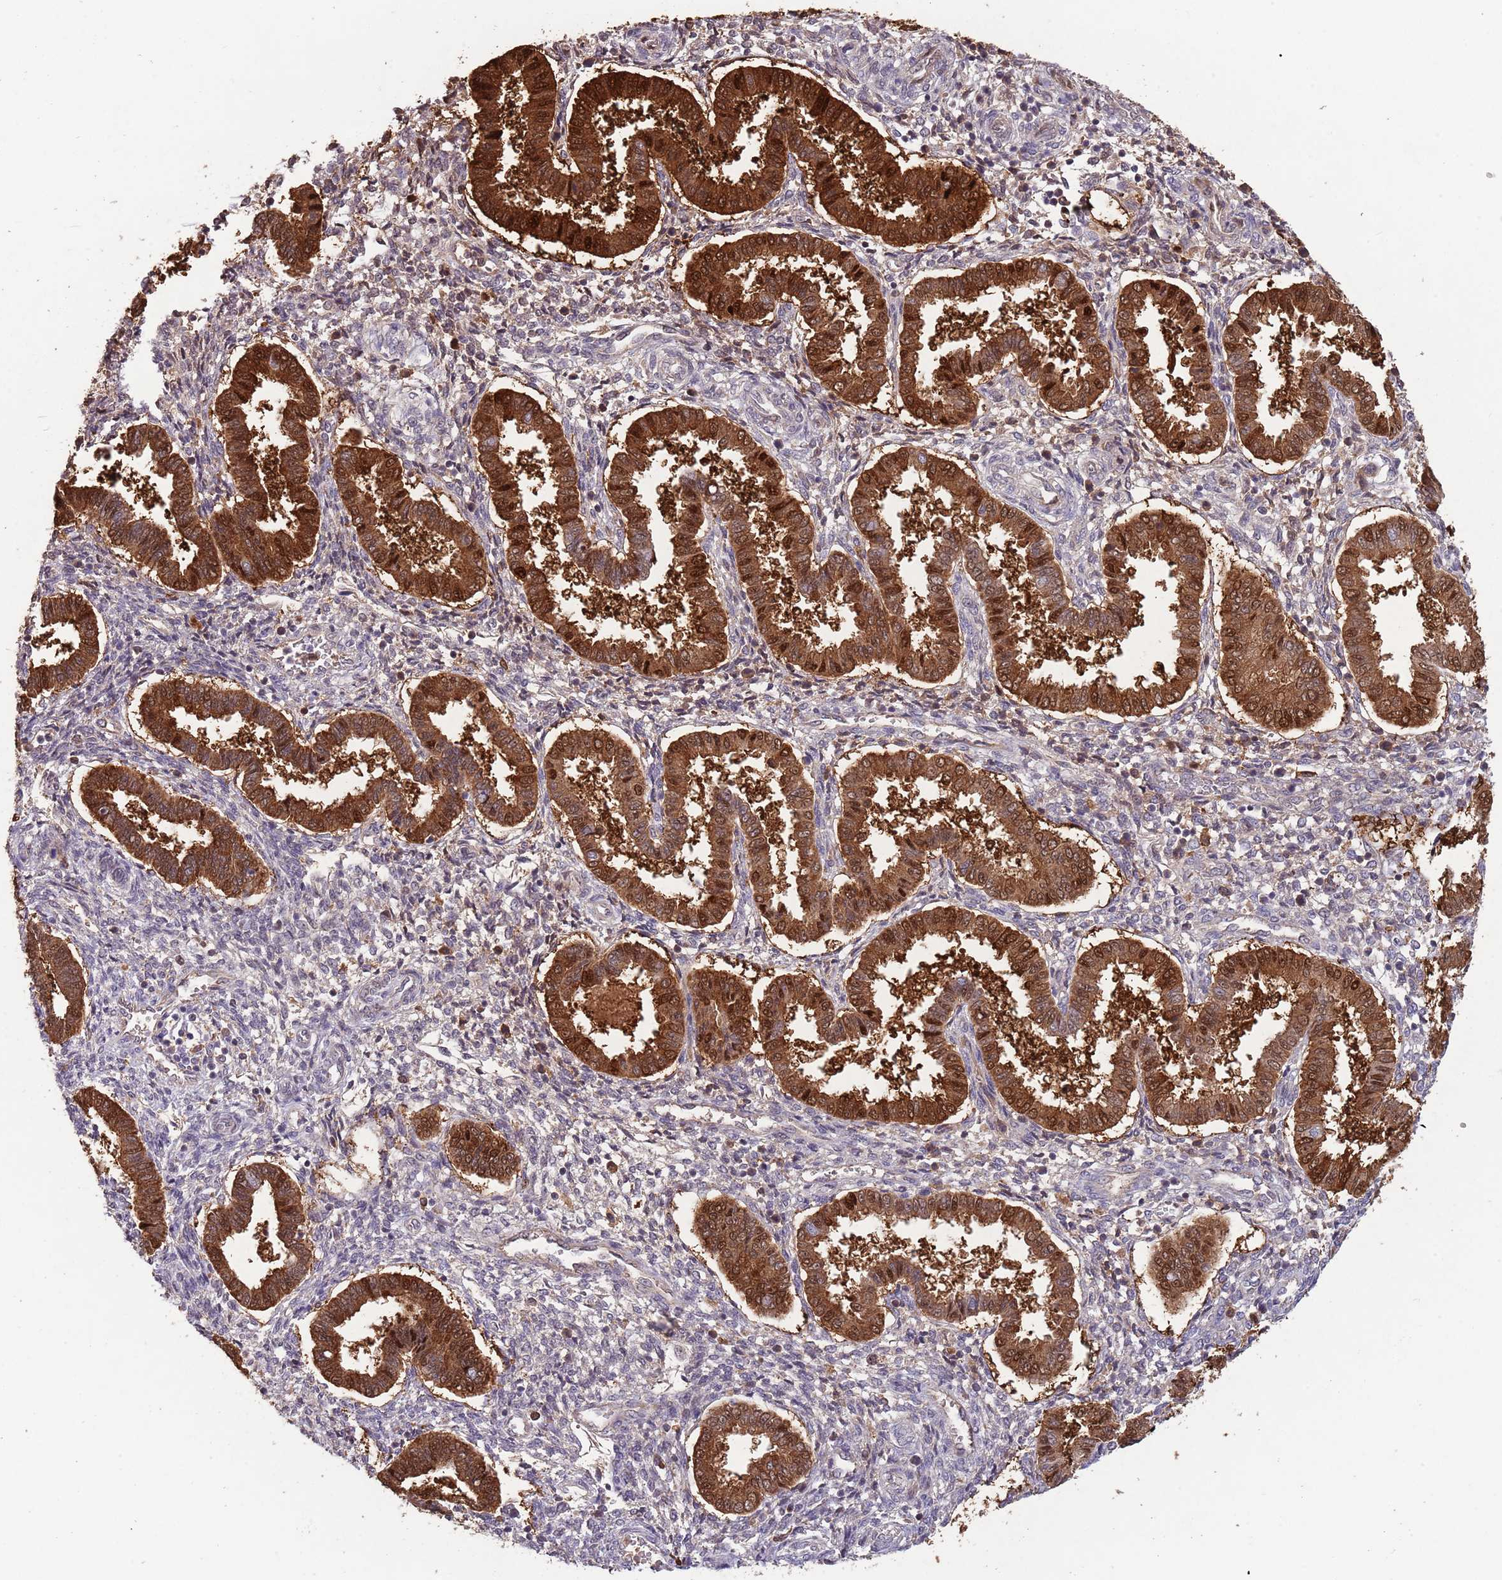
{"staining": {"intensity": "moderate", "quantity": "<25%", "location": "cytoplasmic/membranous,nuclear"}, "tissue": "endometrium", "cell_type": "Cells in endometrial stroma", "image_type": "normal", "snomed": [{"axis": "morphology", "description": "Normal tissue, NOS"}, {"axis": "topography", "description": "Endometrium"}], "caption": "Immunohistochemical staining of unremarkable human endometrium demonstrates <25% levels of moderate cytoplasmic/membranous,nuclear protein positivity in approximately <25% of cells in endometrial stroma. The staining was performed using DAB (3,3'-diaminobenzidine) to visualize the protein expression in brown, while the nuclei were stained in blue with hematoxylin (Magnification: 20x).", "gene": "ZNF639", "patient": {"sex": "female", "age": 24}}